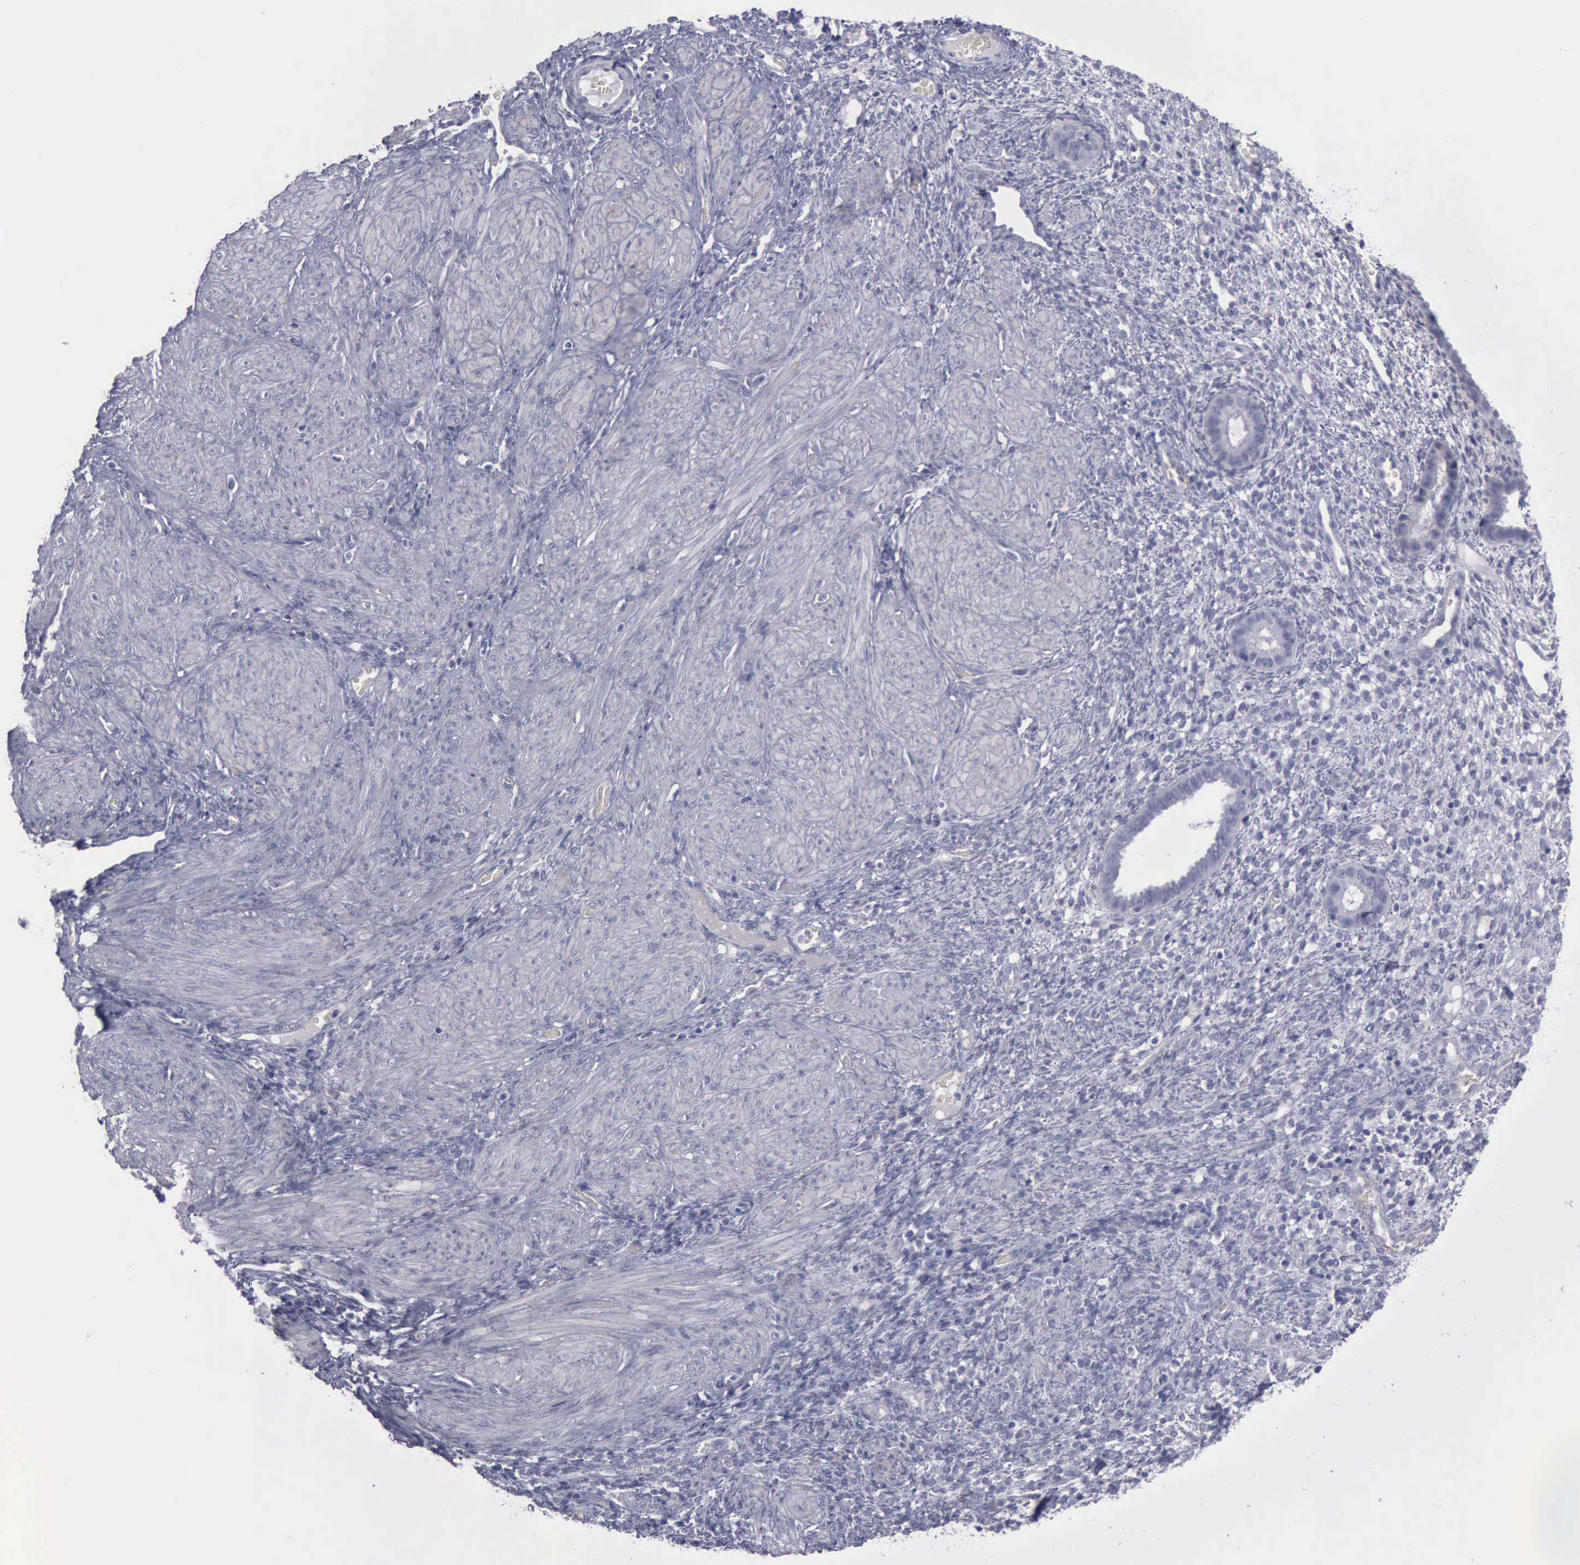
{"staining": {"intensity": "negative", "quantity": "none", "location": "none"}, "tissue": "endometrium", "cell_type": "Cells in endometrial stroma", "image_type": "normal", "snomed": [{"axis": "morphology", "description": "Normal tissue, NOS"}, {"axis": "topography", "description": "Endometrium"}], "caption": "Immunohistochemistry photomicrograph of normal human endometrium stained for a protein (brown), which displays no positivity in cells in endometrial stroma. (DAB (3,3'-diaminobenzidine) immunohistochemistry with hematoxylin counter stain).", "gene": "CDH2", "patient": {"sex": "female", "age": 72}}